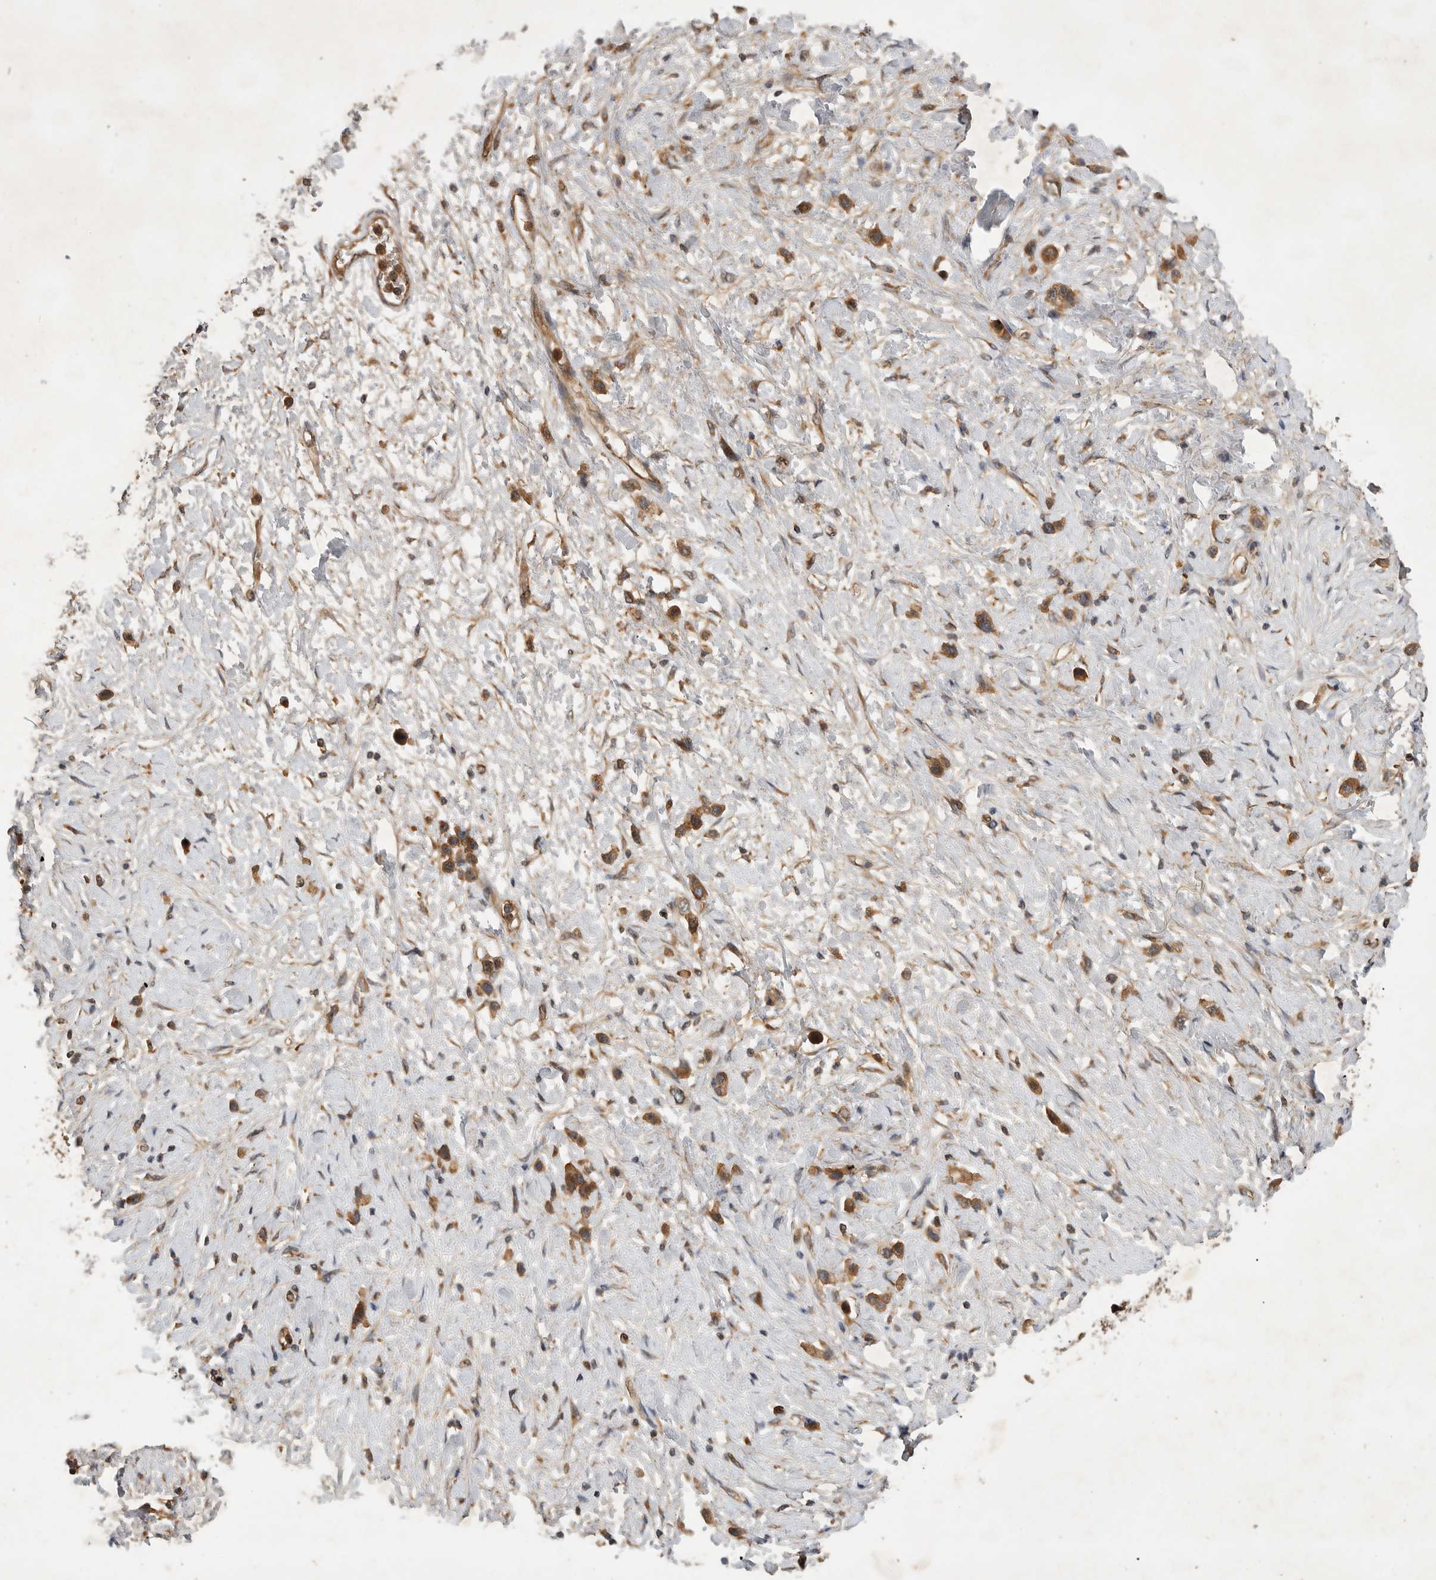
{"staining": {"intensity": "moderate", "quantity": ">75%", "location": "cytoplasmic/membranous"}, "tissue": "stomach cancer", "cell_type": "Tumor cells", "image_type": "cancer", "snomed": [{"axis": "morphology", "description": "Adenocarcinoma, NOS"}, {"axis": "topography", "description": "Stomach"}], "caption": "The immunohistochemical stain shows moderate cytoplasmic/membranous positivity in tumor cells of stomach cancer (adenocarcinoma) tissue.", "gene": "ZNF232", "patient": {"sex": "female", "age": 65}}